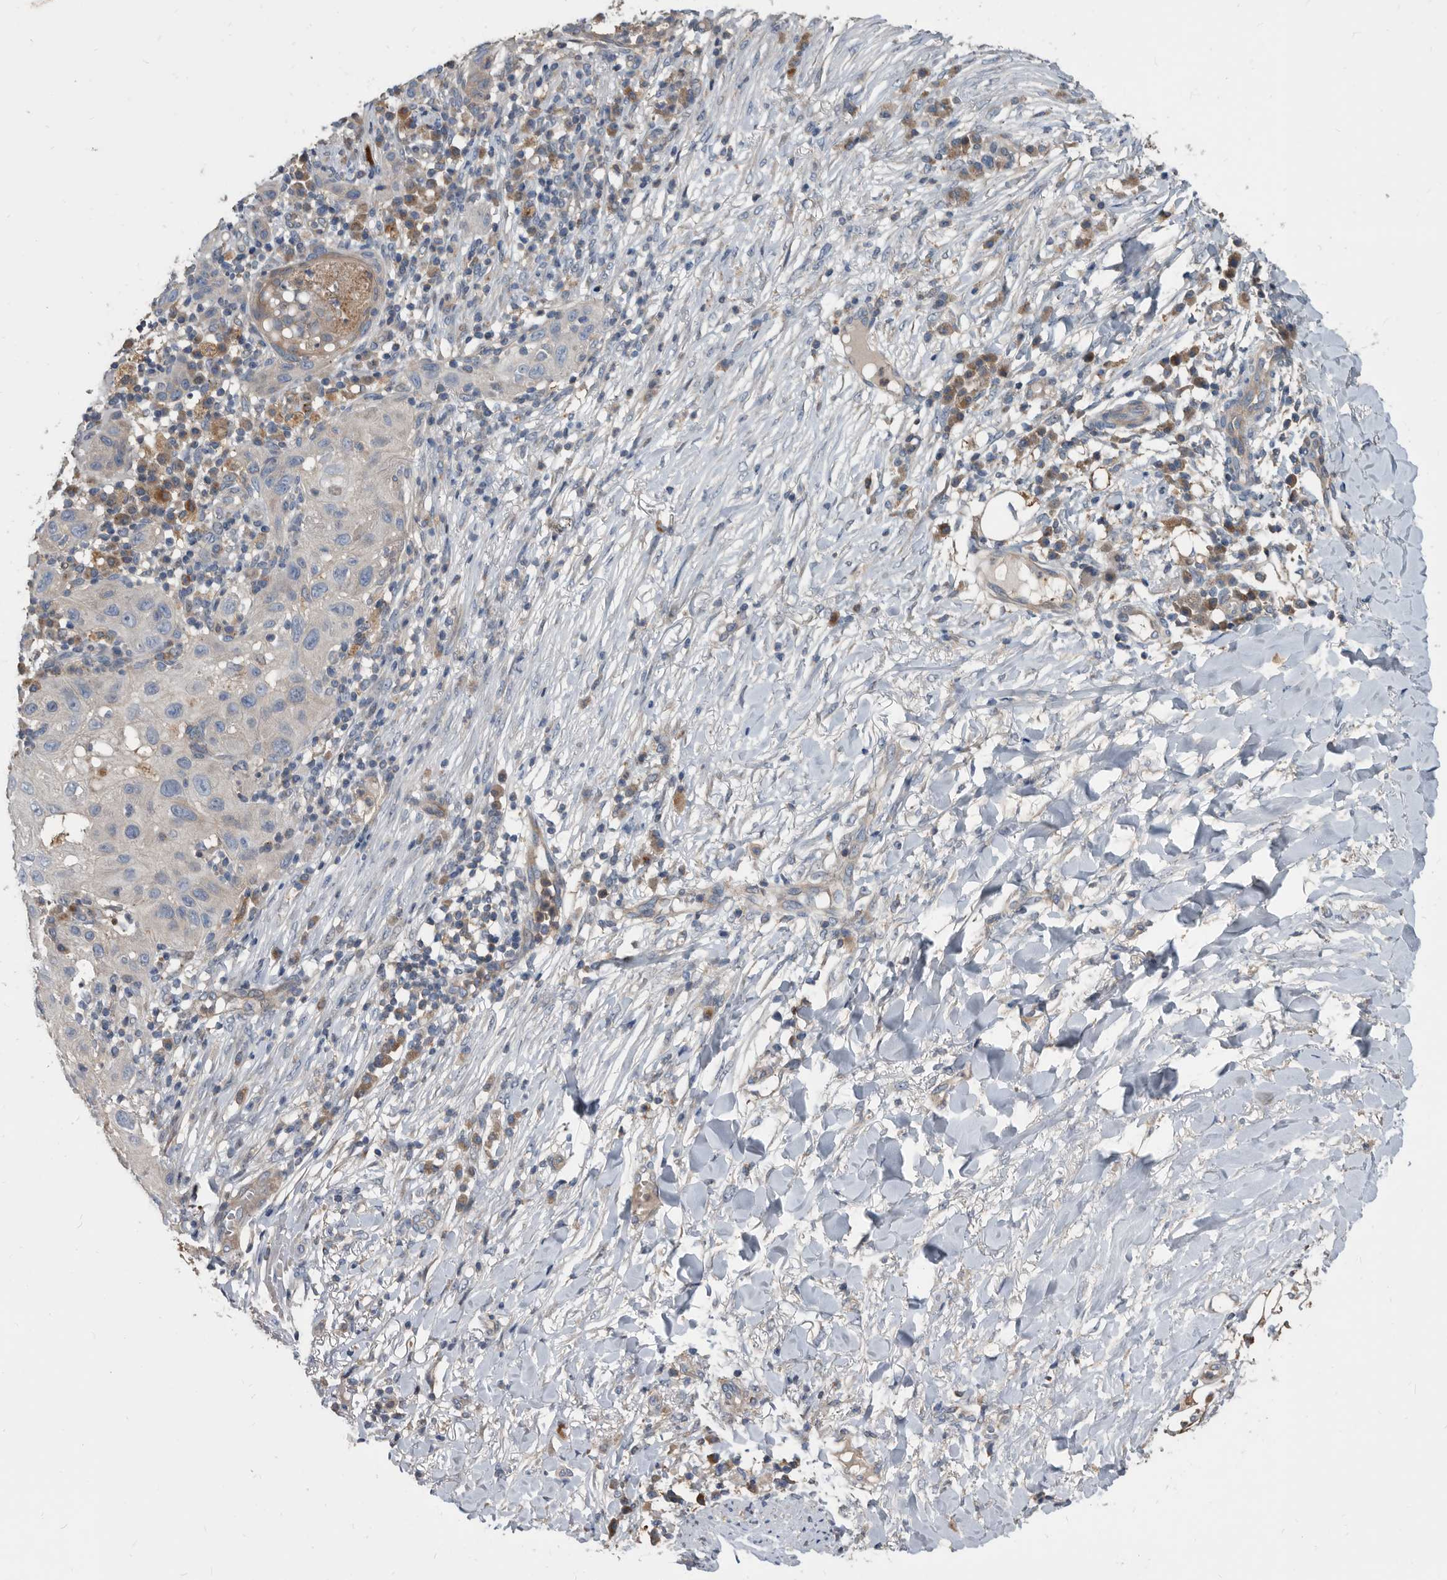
{"staining": {"intensity": "negative", "quantity": "none", "location": "none"}, "tissue": "skin cancer", "cell_type": "Tumor cells", "image_type": "cancer", "snomed": [{"axis": "morphology", "description": "Normal tissue, NOS"}, {"axis": "morphology", "description": "Squamous cell carcinoma, NOS"}, {"axis": "topography", "description": "Skin"}], "caption": "Human skin cancer (squamous cell carcinoma) stained for a protein using immunohistochemistry (IHC) displays no positivity in tumor cells.", "gene": "APEH", "patient": {"sex": "female", "age": 96}}